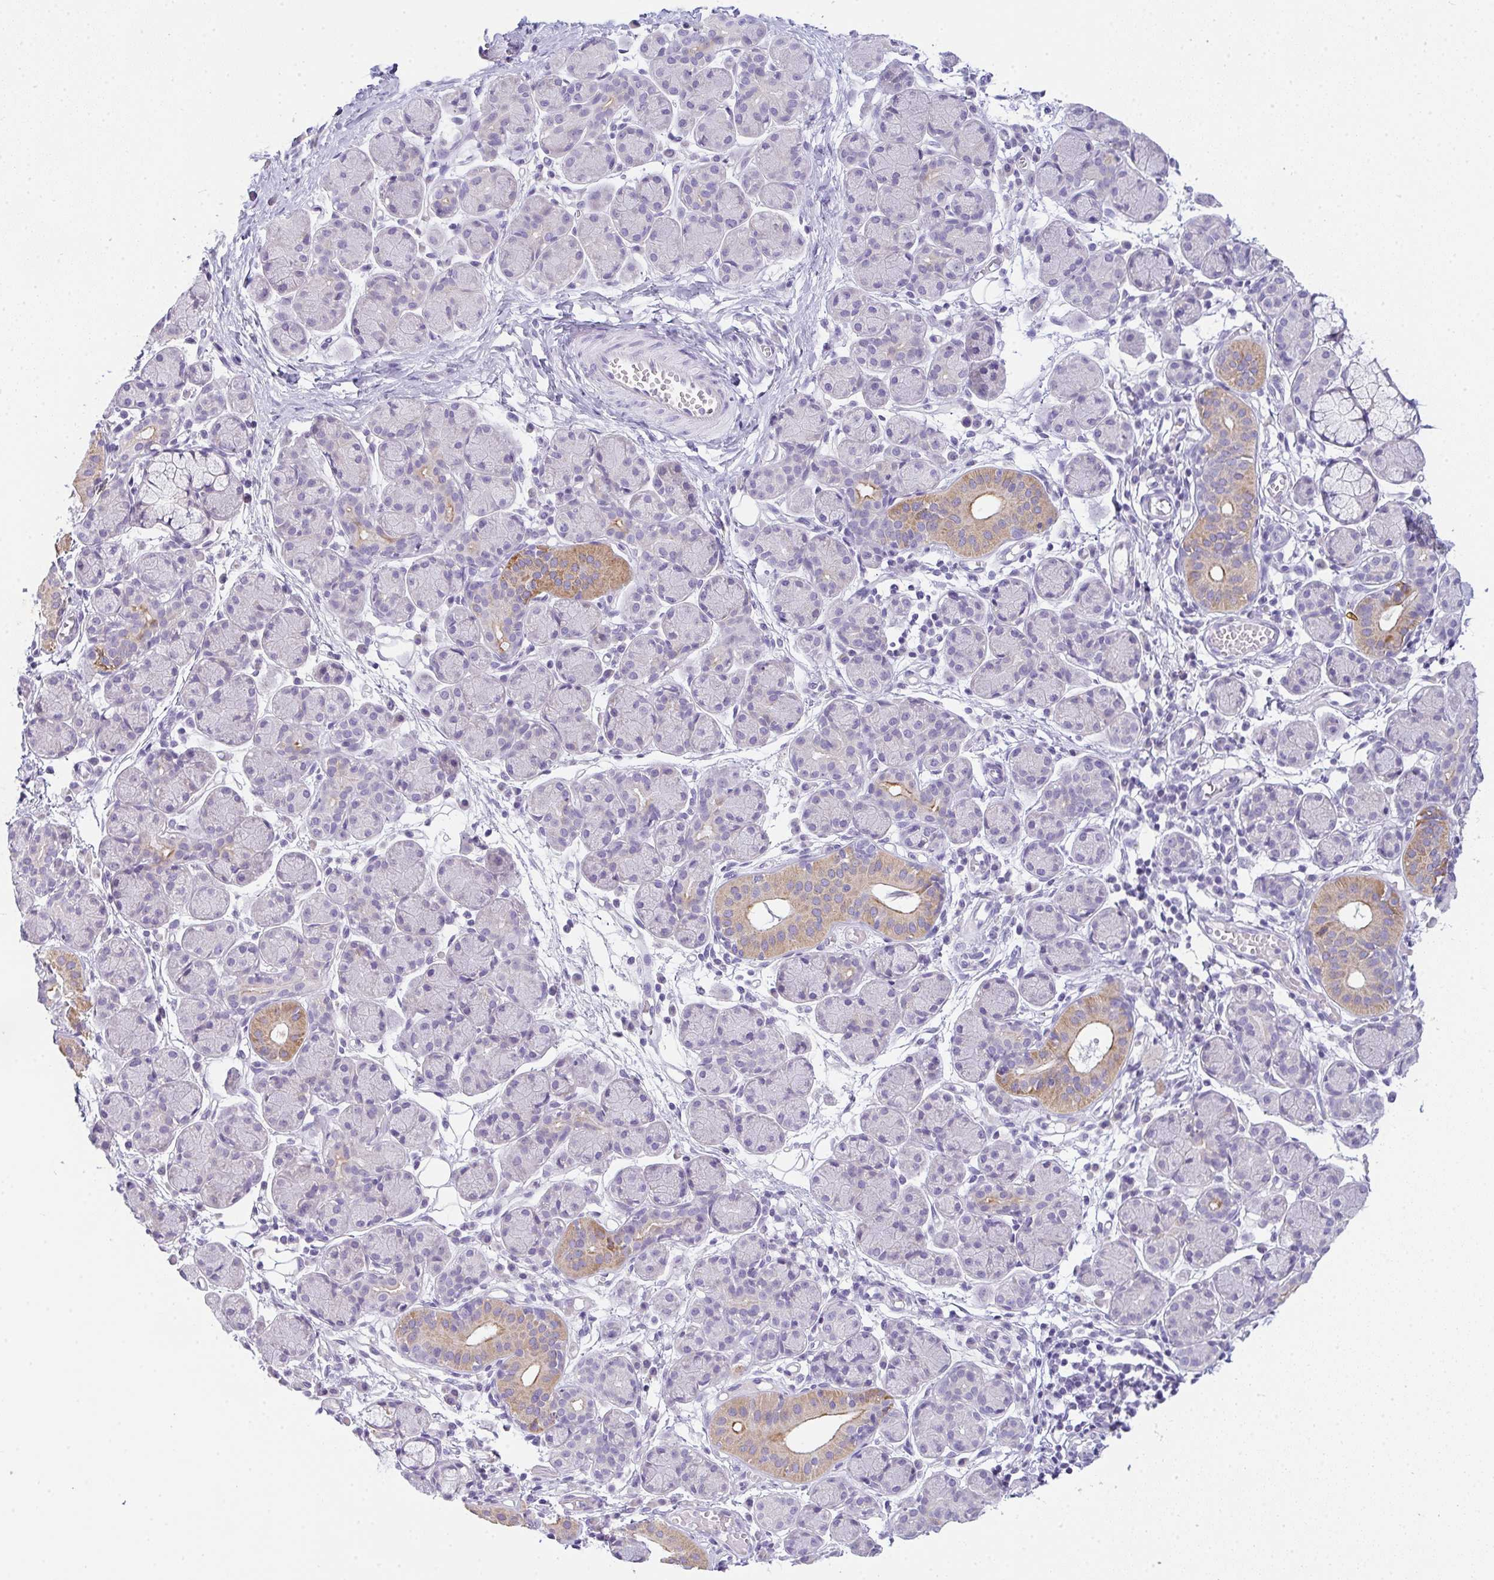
{"staining": {"intensity": "moderate", "quantity": "<25%", "location": "cytoplasmic/membranous"}, "tissue": "salivary gland", "cell_type": "Glandular cells", "image_type": "normal", "snomed": [{"axis": "morphology", "description": "Normal tissue, NOS"}, {"axis": "morphology", "description": "Inflammation, NOS"}, {"axis": "topography", "description": "Lymph node"}, {"axis": "topography", "description": "Salivary gland"}], "caption": "Glandular cells demonstrate low levels of moderate cytoplasmic/membranous expression in about <25% of cells in benign human salivary gland. (DAB = brown stain, brightfield microscopy at high magnification).", "gene": "COX7B", "patient": {"sex": "male", "age": 3}}